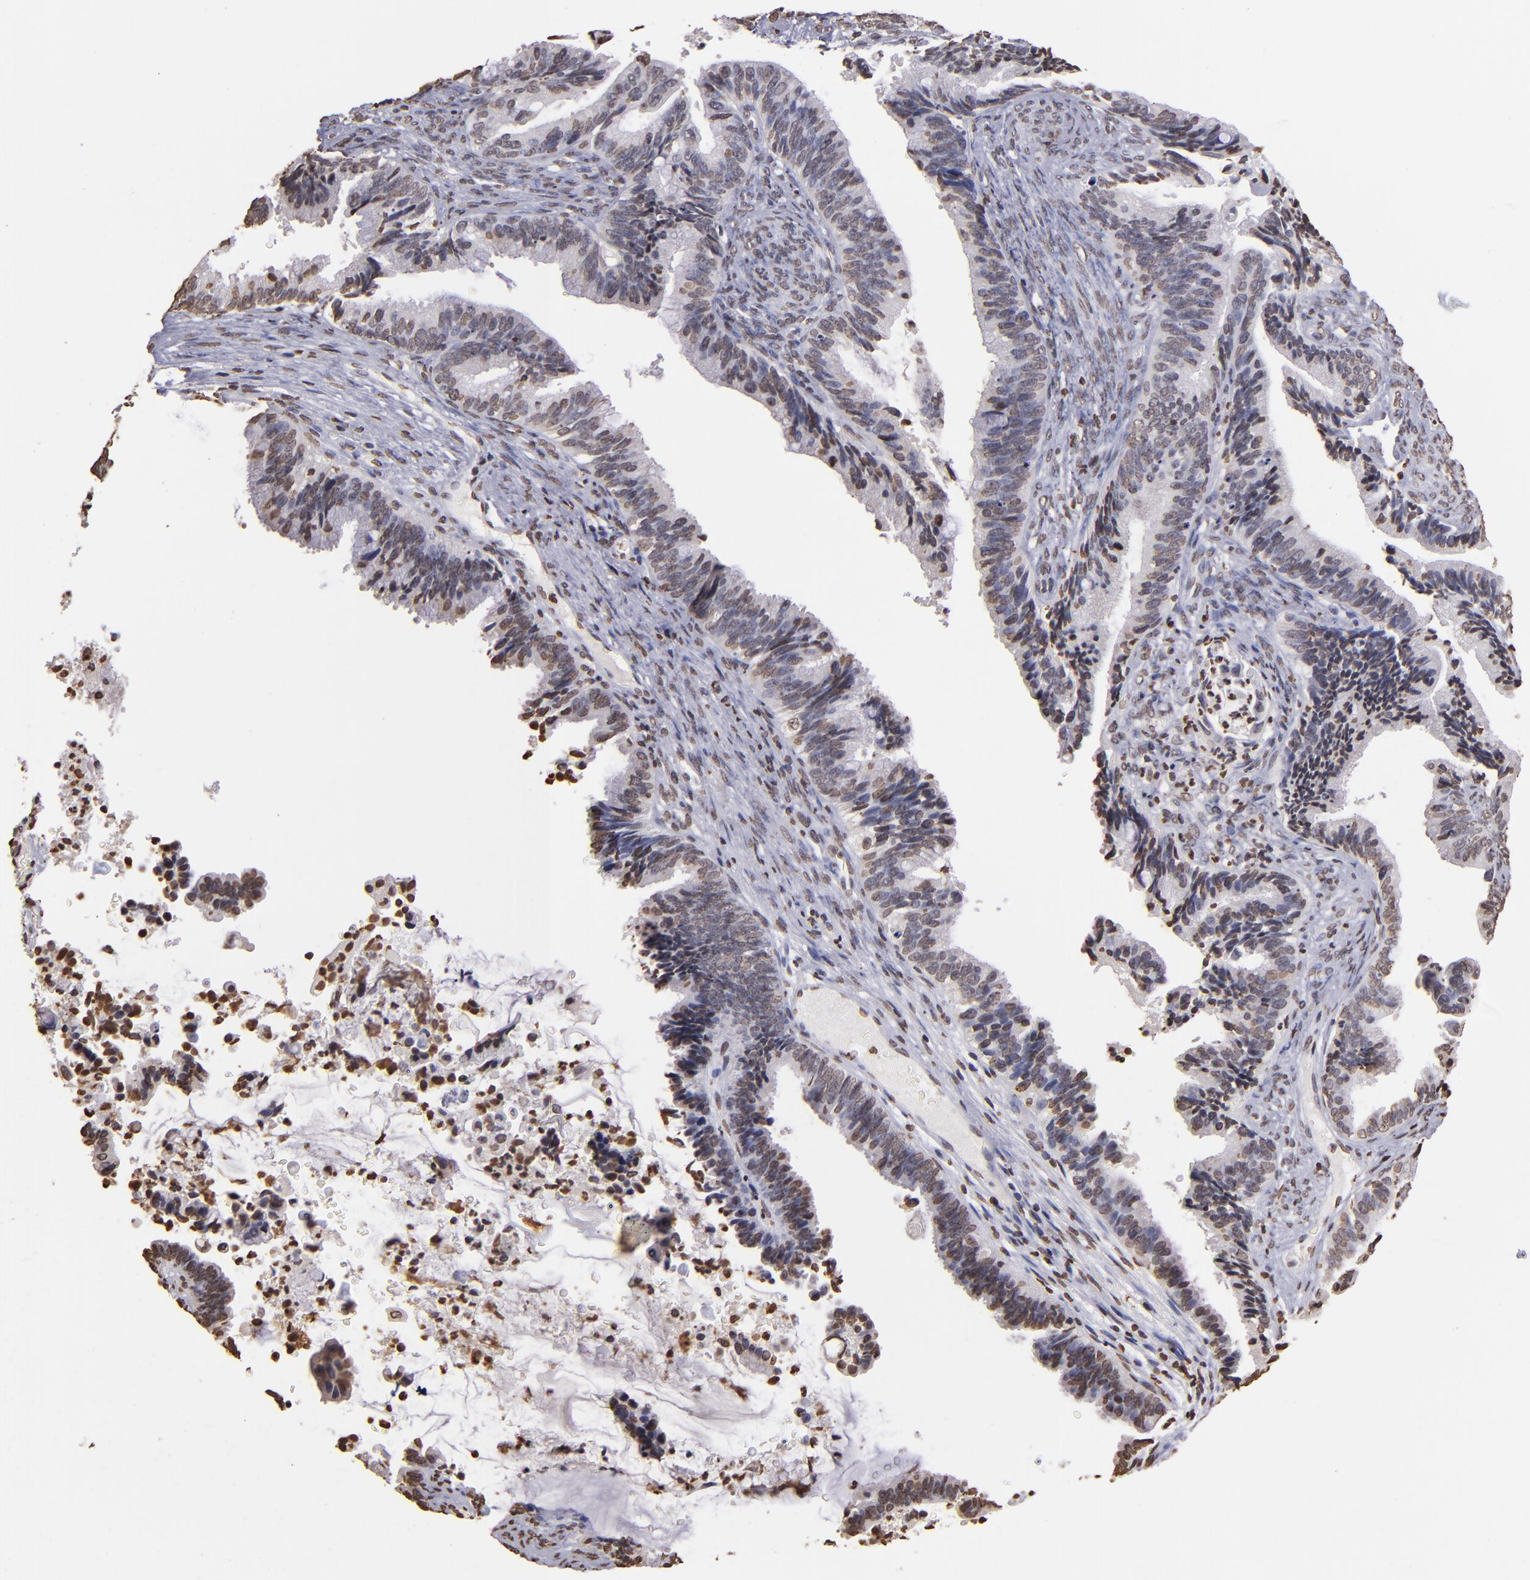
{"staining": {"intensity": "weak", "quantity": "25%-75%", "location": "nuclear"}, "tissue": "cervical cancer", "cell_type": "Tumor cells", "image_type": "cancer", "snomed": [{"axis": "morphology", "description": "Adenocarcinoma, NOS"}, {"axis": "topography", "description": "Cervix"}], "caption": "Protein analysis of cervical cancer tissue shows weak nuclear expression in about 25%-75% of tumor cells.", "gene": "LBX1", "patient": {"sex": "female", "age": 47}}